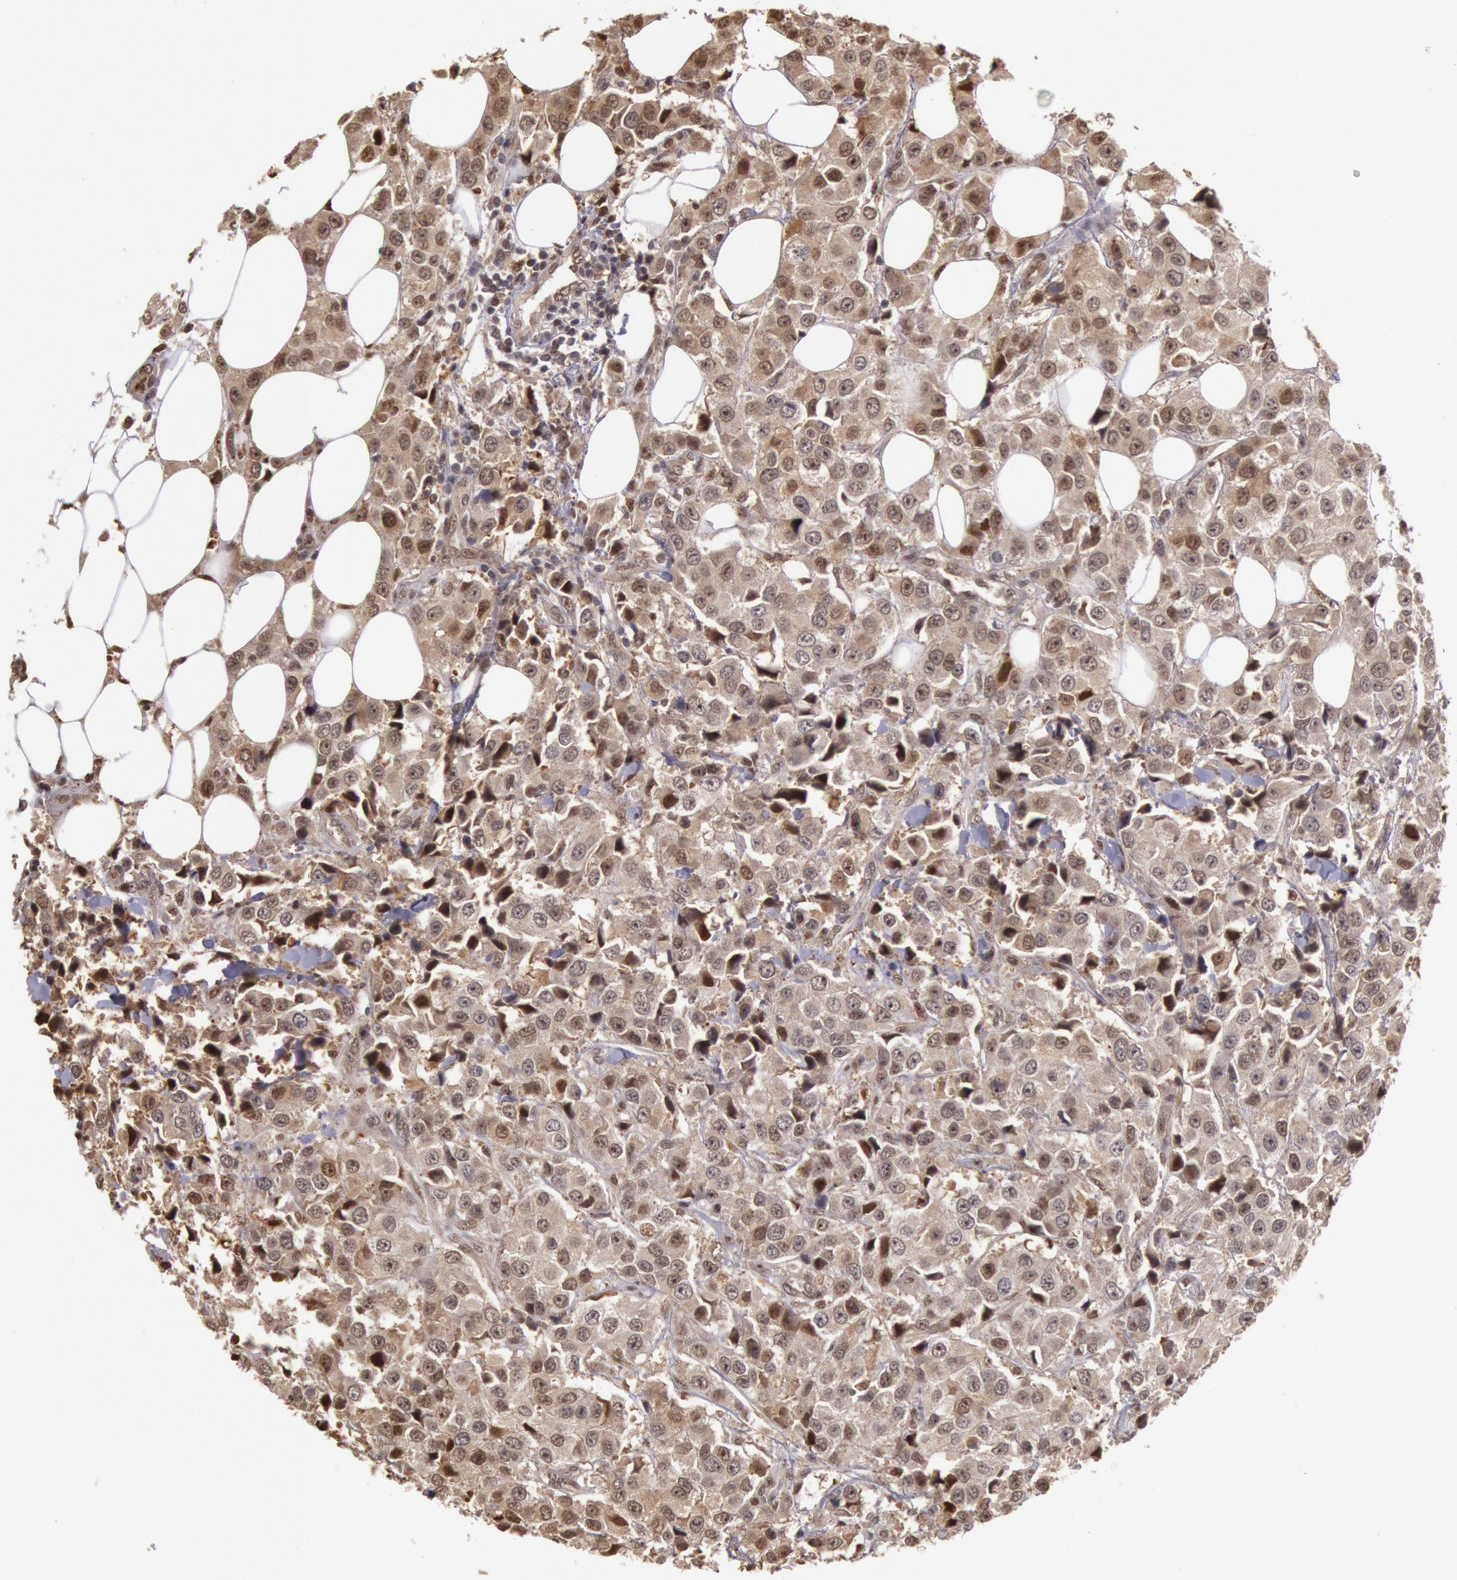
{"staining": {"intensity": "weak", "quantity": ">75%", "location": "nuclear"}, "tissue": "breast cancer", "cell_type": "Tumor cells", "image_type": "cancer", "snomed": [{"axis": "morphology", "description": "Duct carcinoma"}, {"axis": "topography", "description": "Breast"}], "caption": "IHC of breast intraductal carcinoma demonstrates low levels of weak nuclear expression in approximately >75% of tumor cells.", "gene": "LIG4", "patient": {"sex": "female", "age": 58}}